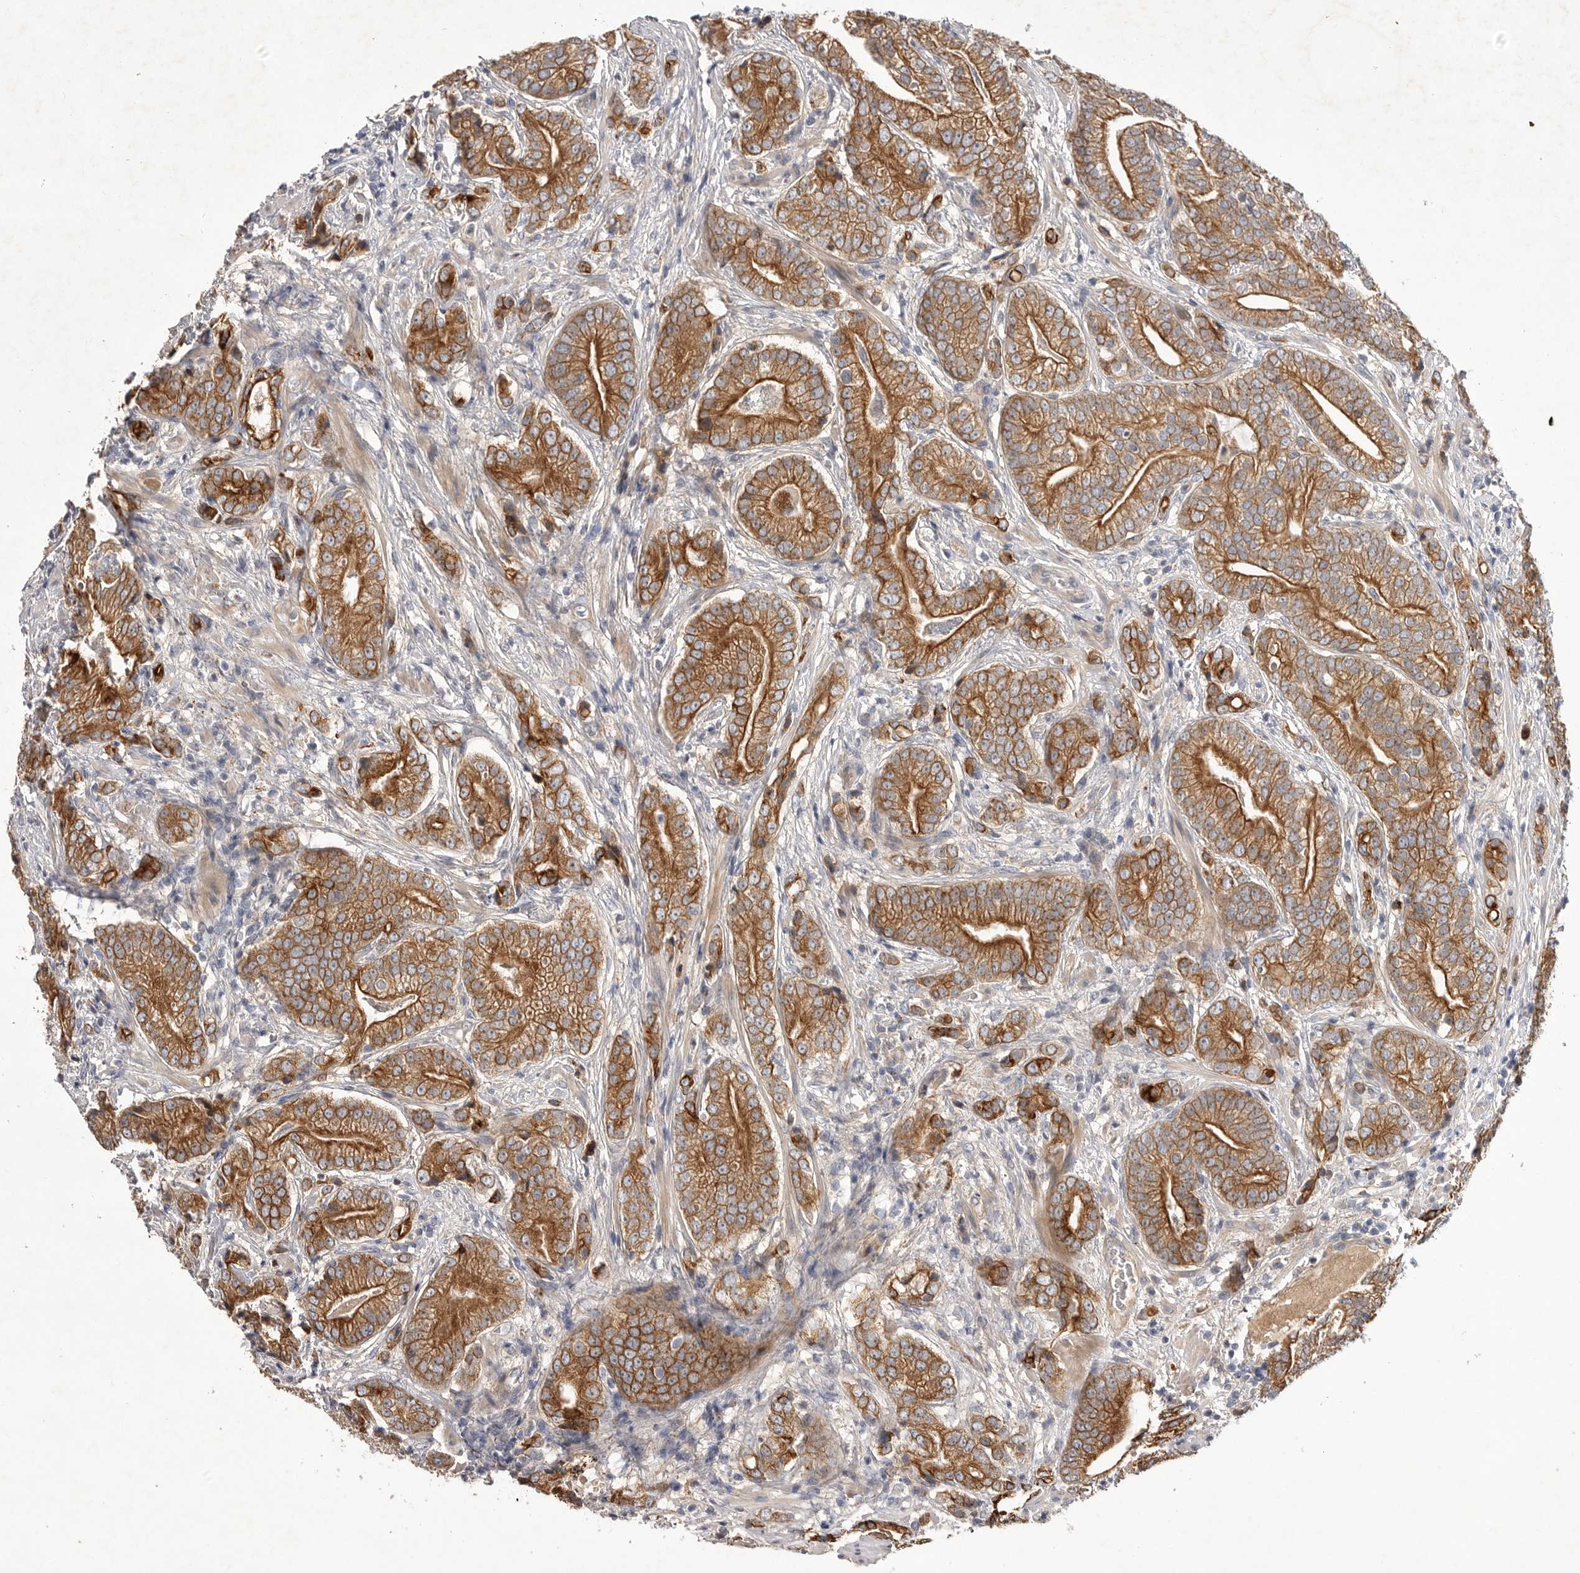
{"staining": {"intensity": "moderate", "quantity": ">75%", "location": "cytoplasmic/membranous"}, "tissue": "prostate cancer", "cell_type": "Tumor cells", "image_type": "cancer", "snomed": [{"axis": "morphology", "description": "Adenocarcinoma, High grade"}, {"axis": "topography", "description": "Prostate"}], "caption": "The histopathology image shows immunohistochemical staining of adenocarcinoma (high-grade) (prostate). There is moderate cytoplasmic/membranous expression is appreciated in about >75% of tumor cells.", "gene": "DHDDS", "patient": {"sex": "male", "age": 57}}